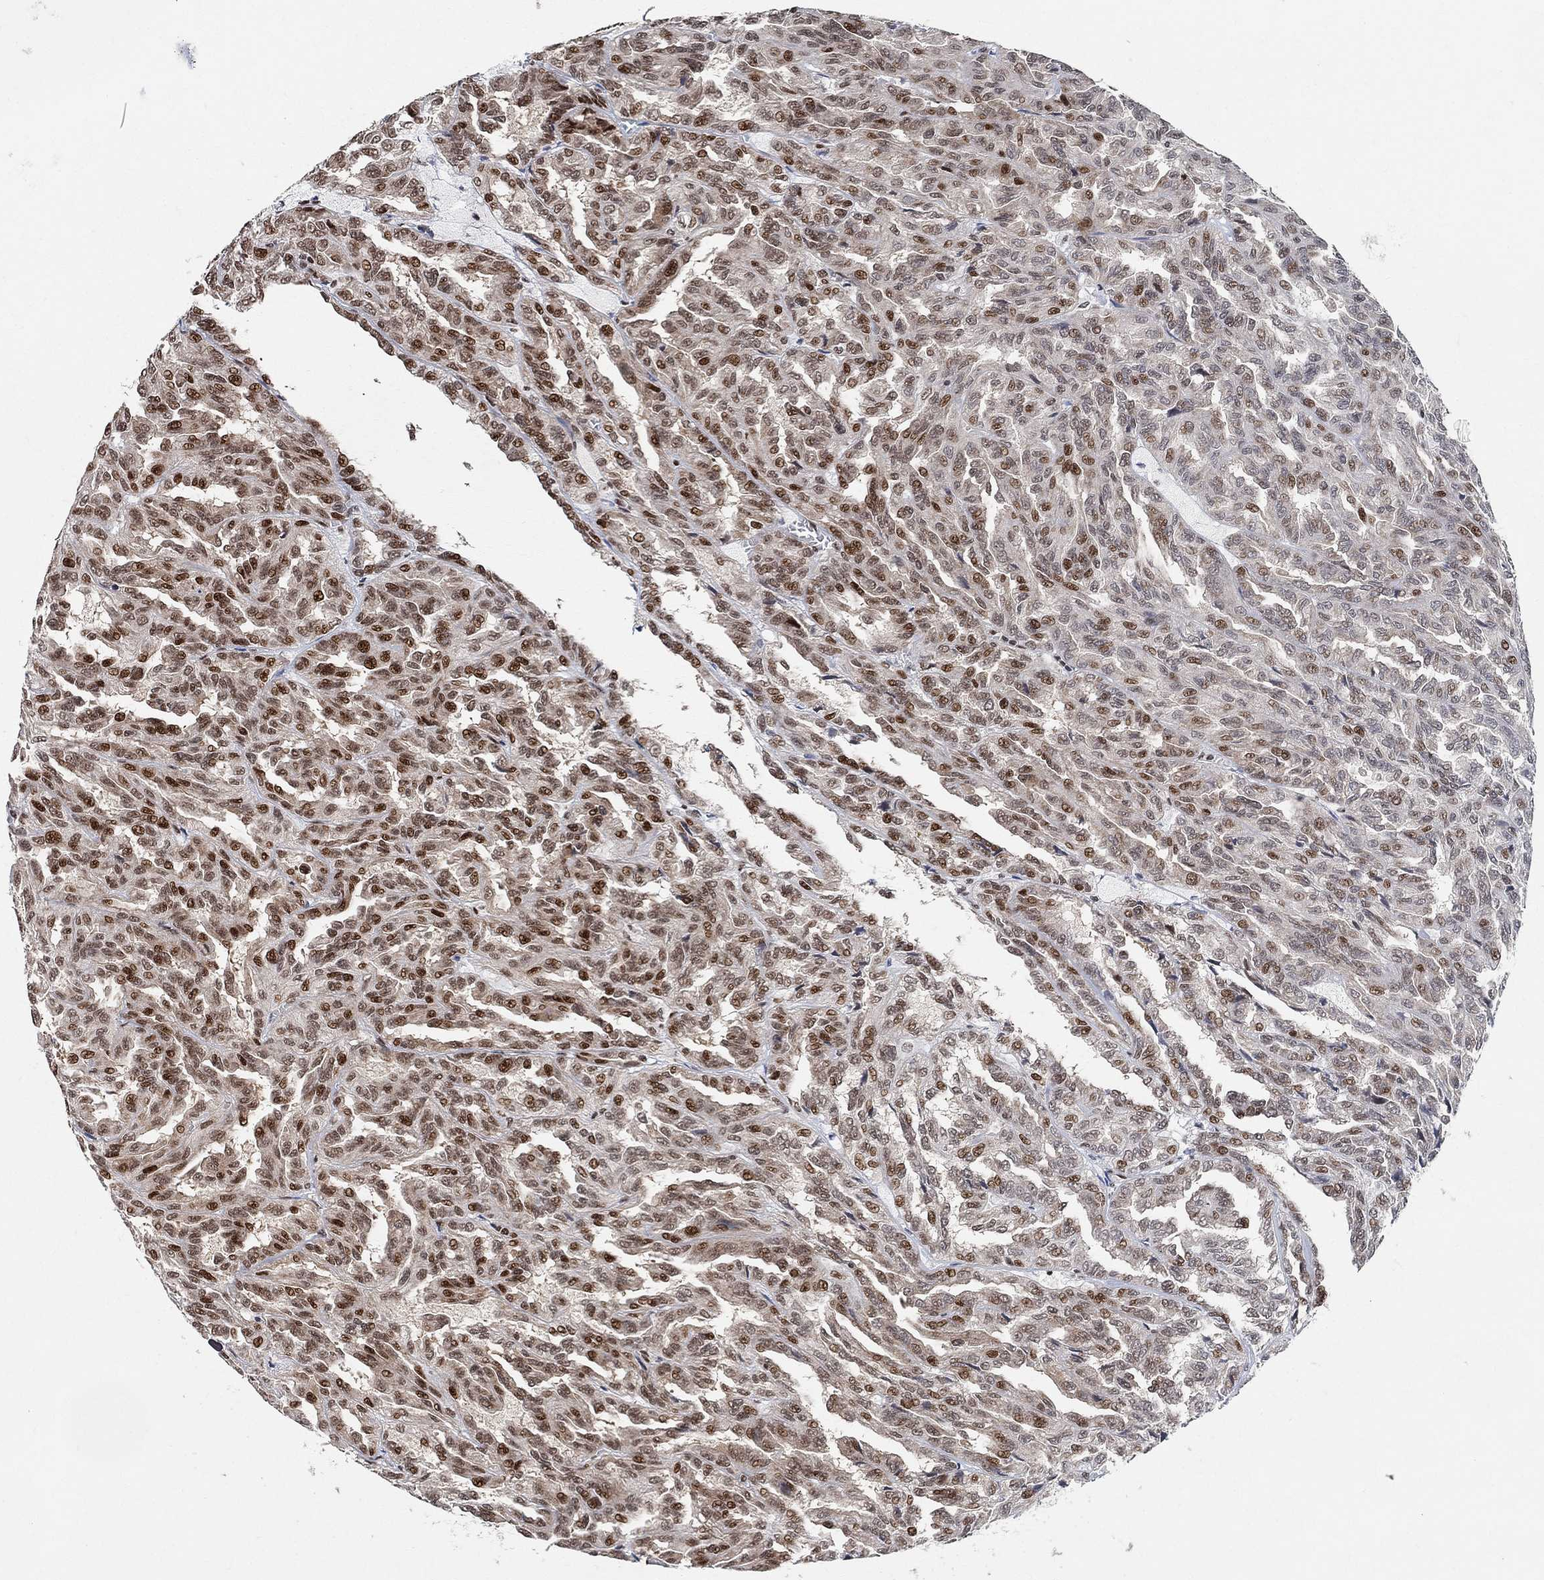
{"staining": {"intensity": "strong", "quantity": "25%-75%", "location": "nuclear"}, "tissue": "renal cancer", "cell_type": "Tumor cells", "image_type": "cancer", "snomed": [{"axis": "morphology", "description": "Adenocarcinoma, NOS"}, {"axis": "topography", "description": "Kidney"}], "caption": "Approximately 25%-75% of tumor cells in renal cancer display strong nuclear protein staining as visualized by brown immunohistochemical staining.", "gene": "E4F1", "patient": {"sex": "male", "age": 79}}